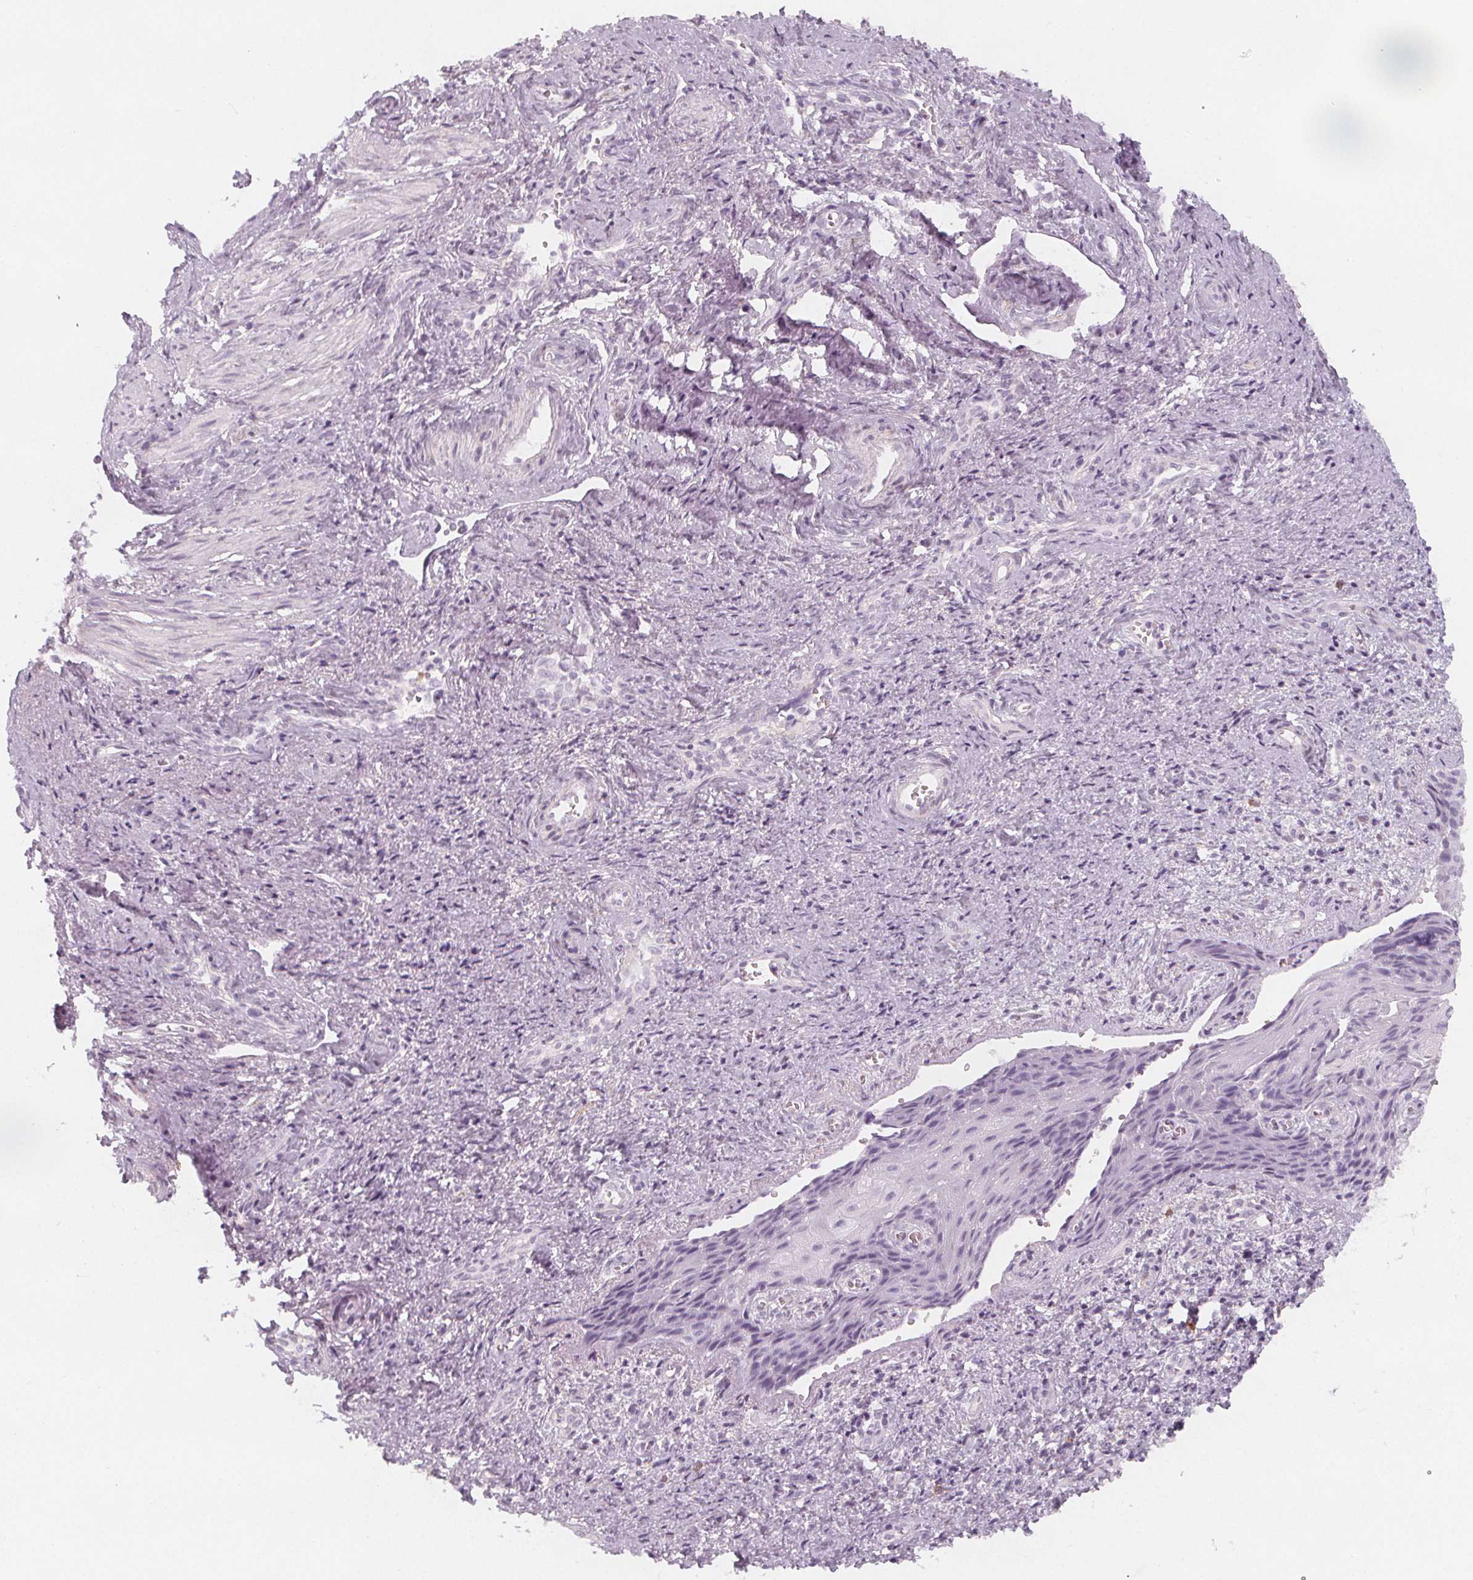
{"staining": {"intensity": "negative", "quantity": "none", "location": "none"}, "tissue": "cervical cancer", "cell_type": "Tumor cells", "image_type": "cancer", "snomed": [{"axis": "morphology", "description": "Squamous cell carcinoma, NOS"}, {"axis": "topography", "description": "Cervix"}], "caption": "There is no significant positivity in tumor cells of cervical cancer.", "gene": "MAP1A", "patient": {"sex": "female", "age": 30}}